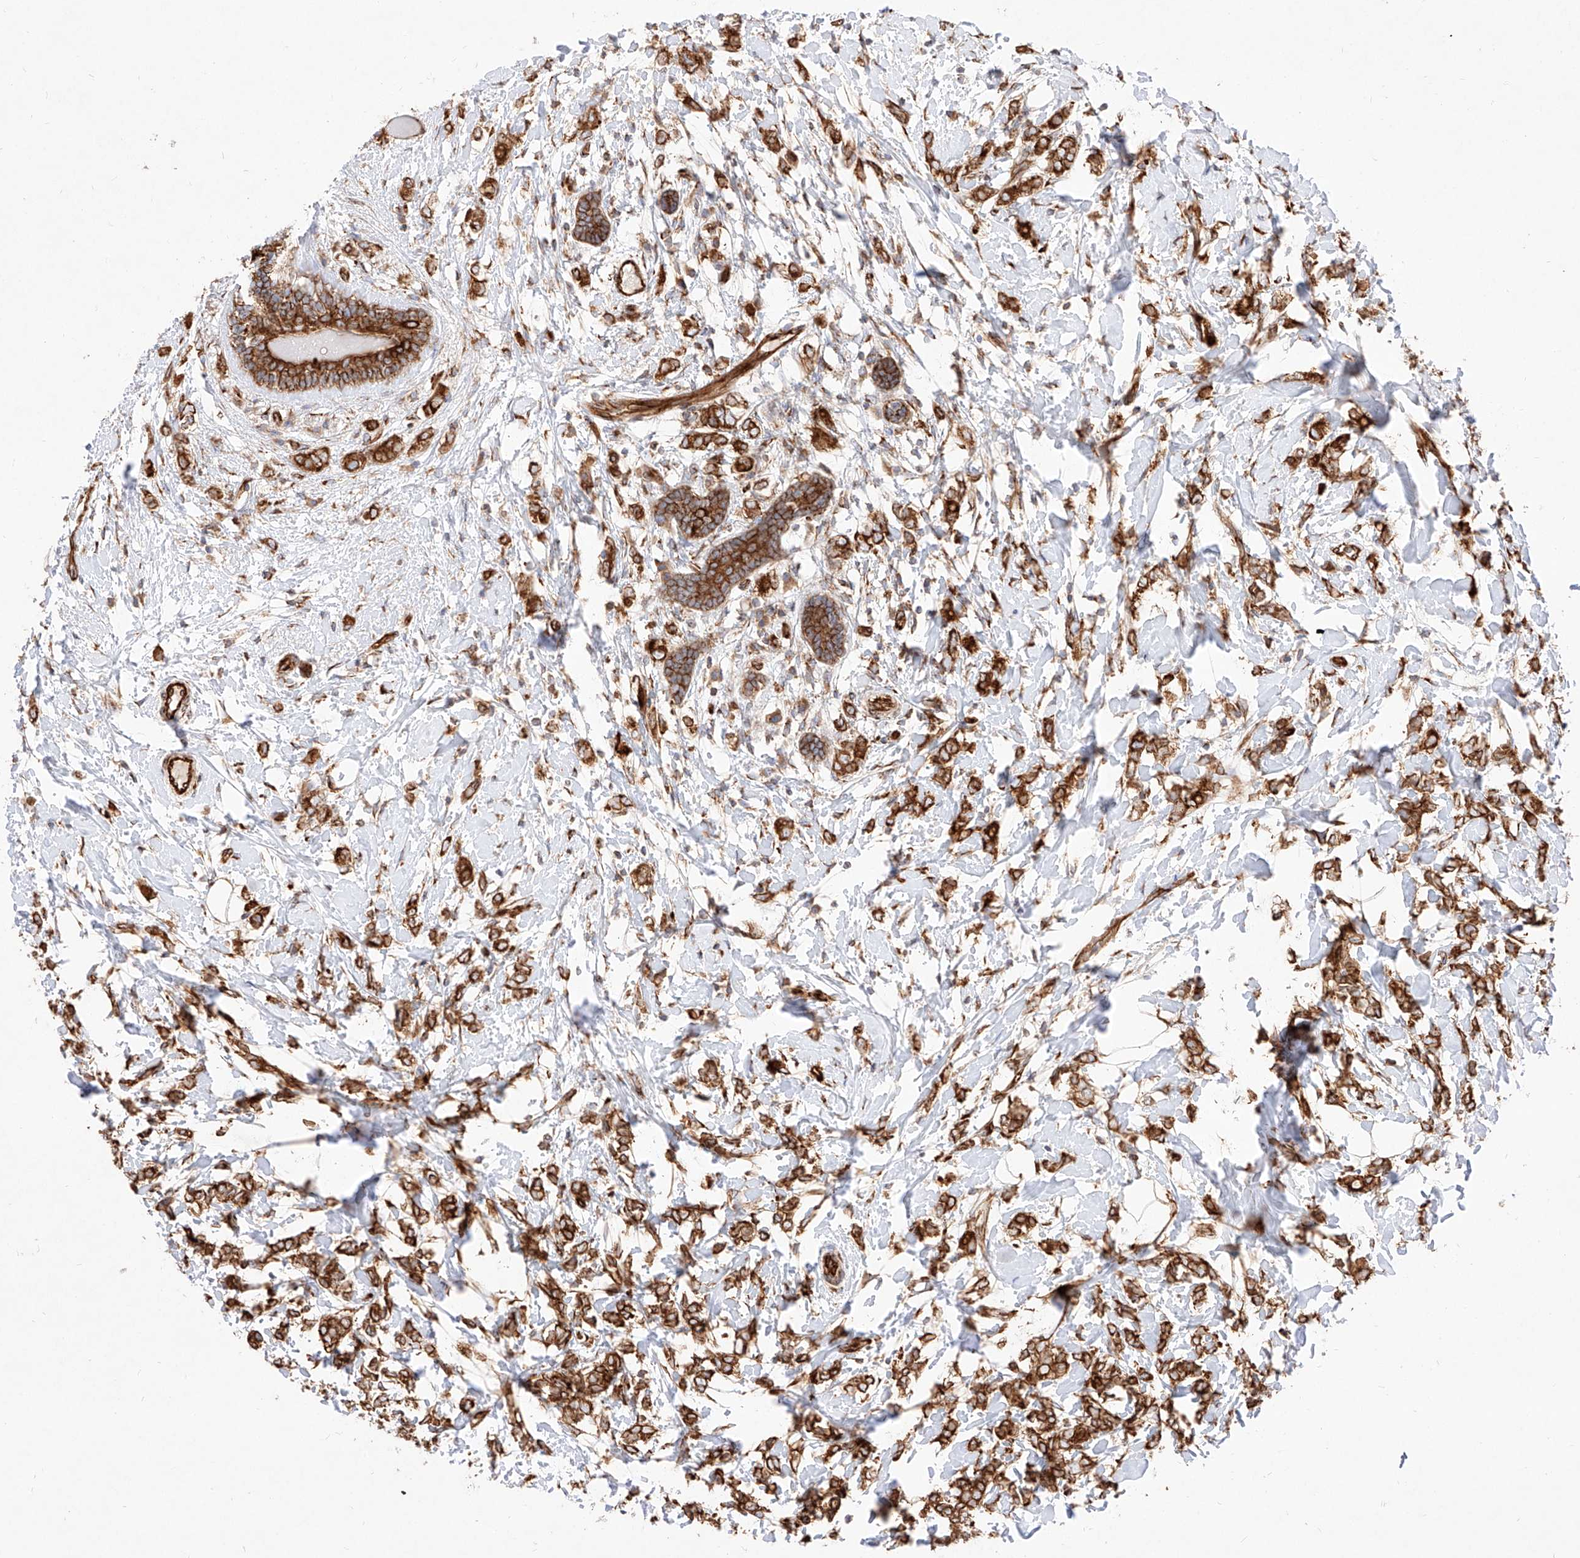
{"staining": {"intensity": "strong", "quantity": ">75%", "location": "cytoplasmic/membranous"}, "tissue": "breast cancer", "cell_type": "Tumor cells", "image_type": "cancer", "snomed": [{"axis": "morphology", "description": "Normal tissue, NOS"}, {"axis": "morphology", "description": "Lobular carcinoma"}, {"axis": "topography", "description": "Breast"}], "caption": "Tumor cells show high levels of strong cytoplasmic/membranous staining in approximately >75% of cells in human breast cancer (lobular carcinoma).", "gene": "CSGALNACT2", "patient": {"sex": "female", "age": 47}}